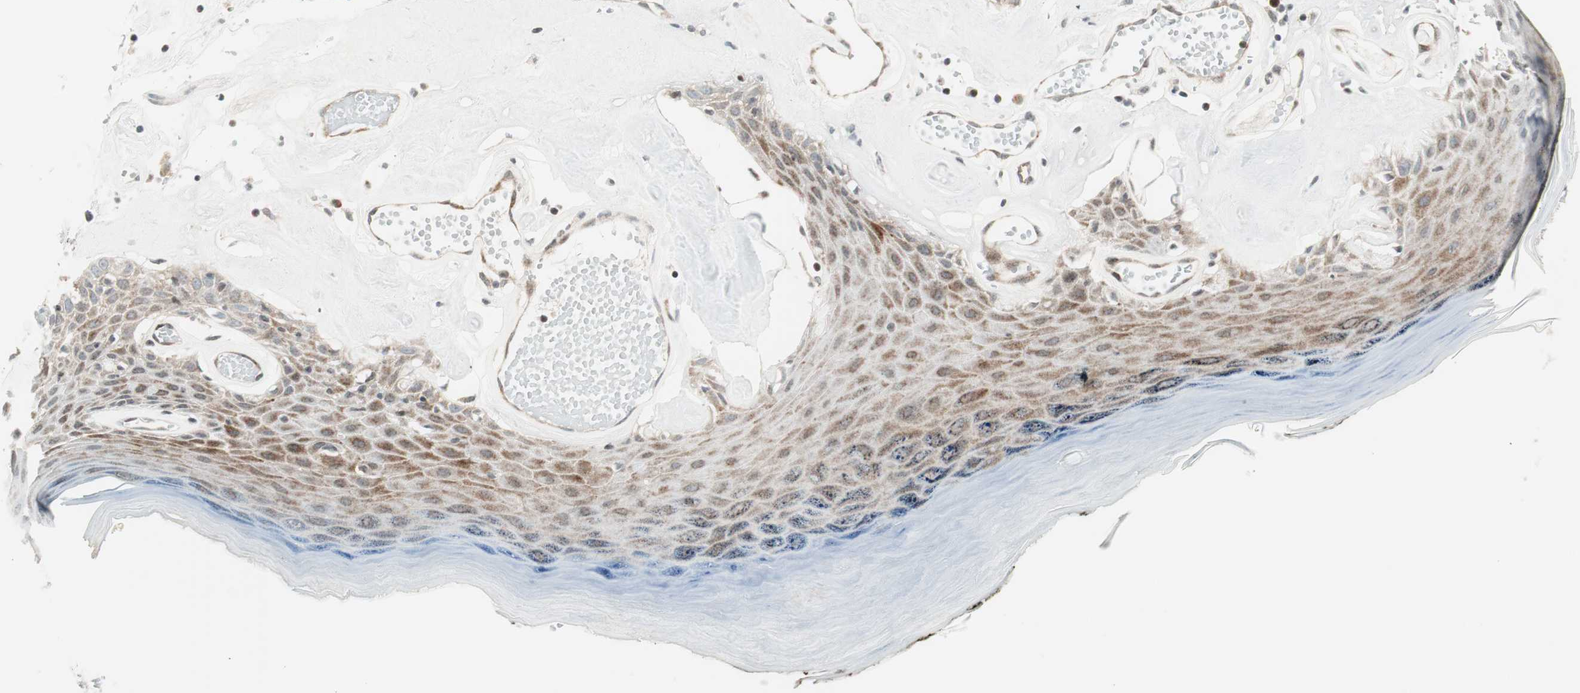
{"staining": {"intensity": "moderate", "quantity": ">75%", "location": "cytoplasmic/membranous"}, "tissue": "skin", "cell_type": "Epidermal cells", "image_type": "normal", "snomed": [{"axis": "morphology", "description": "Normal tissue, NOS"}, {"axis": "morphology", "description": "Inflammation, NOS"}, {"axis": "topography", "description": "Vulva"}], "caption": "Skin stained with a brown dye reveals moderate cytoplasmic/membranous positive expression in about >75% of epidermal cells.", "gene": "TPT1", "patient": {"sex": "female", "age": 84}}